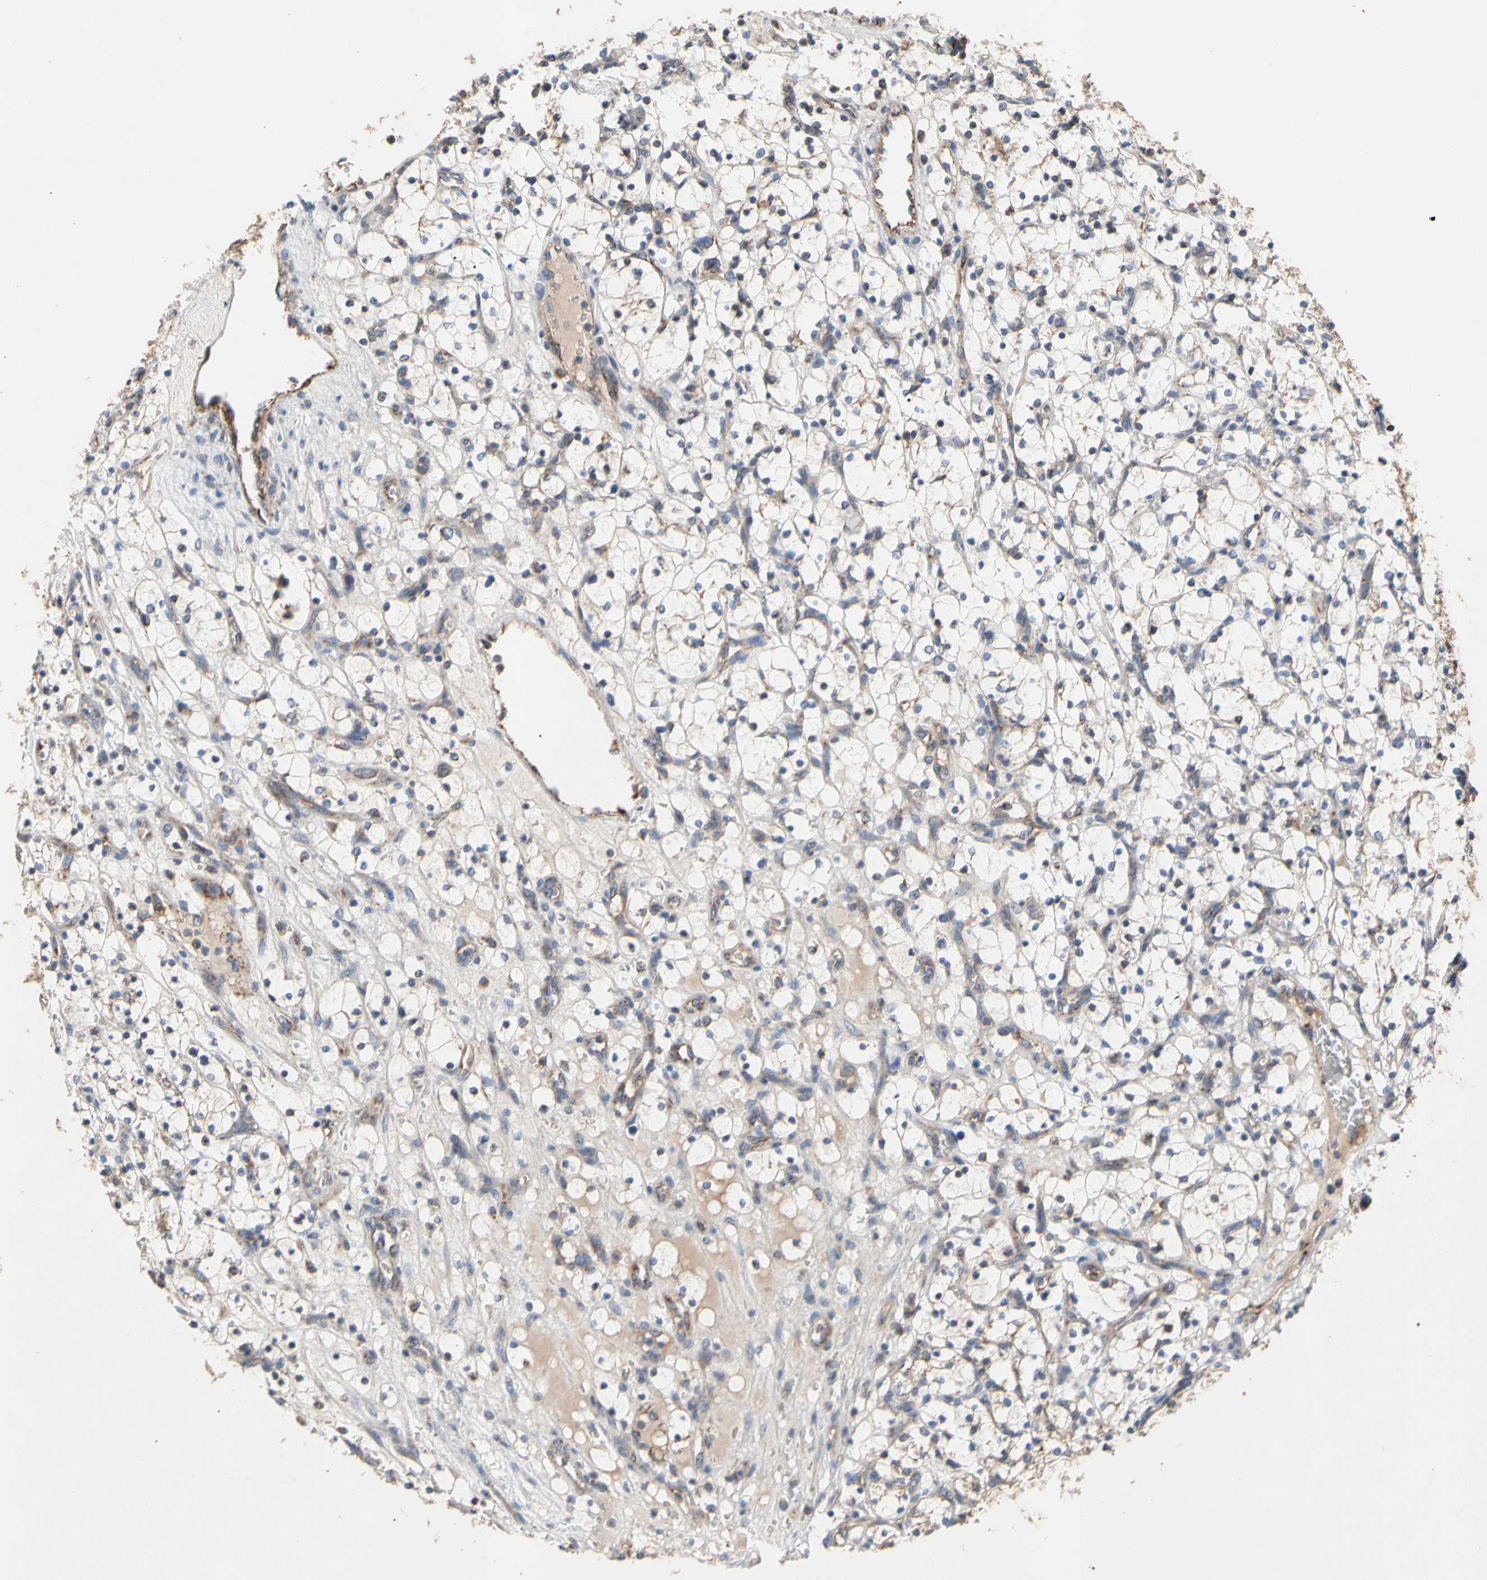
{"staining": {"intensity": "weak", "quantity": "<25%", "location": "cytoplasmic/membranous"}, "tissue": "renal cancer", "cell_type": "Tumor cells", "image_type": "cancer", "snomed": [{"axis": "morphology", "description": "Adenocarcinoma, NOS"}, {"axis": "topography", "description": "Kidney"}], "caption": "Immunohistochemistry (IHC) histopathology image of neoplastic tissue: human renal adenocarcinoma stained with DAB displays no significant protein positivity in tumor cells. (Brightfield microscopy of DAB immunohistochemistry at high magnification).", "gene": "GPD2", "patient": {"sex": "female", "age": 69}}